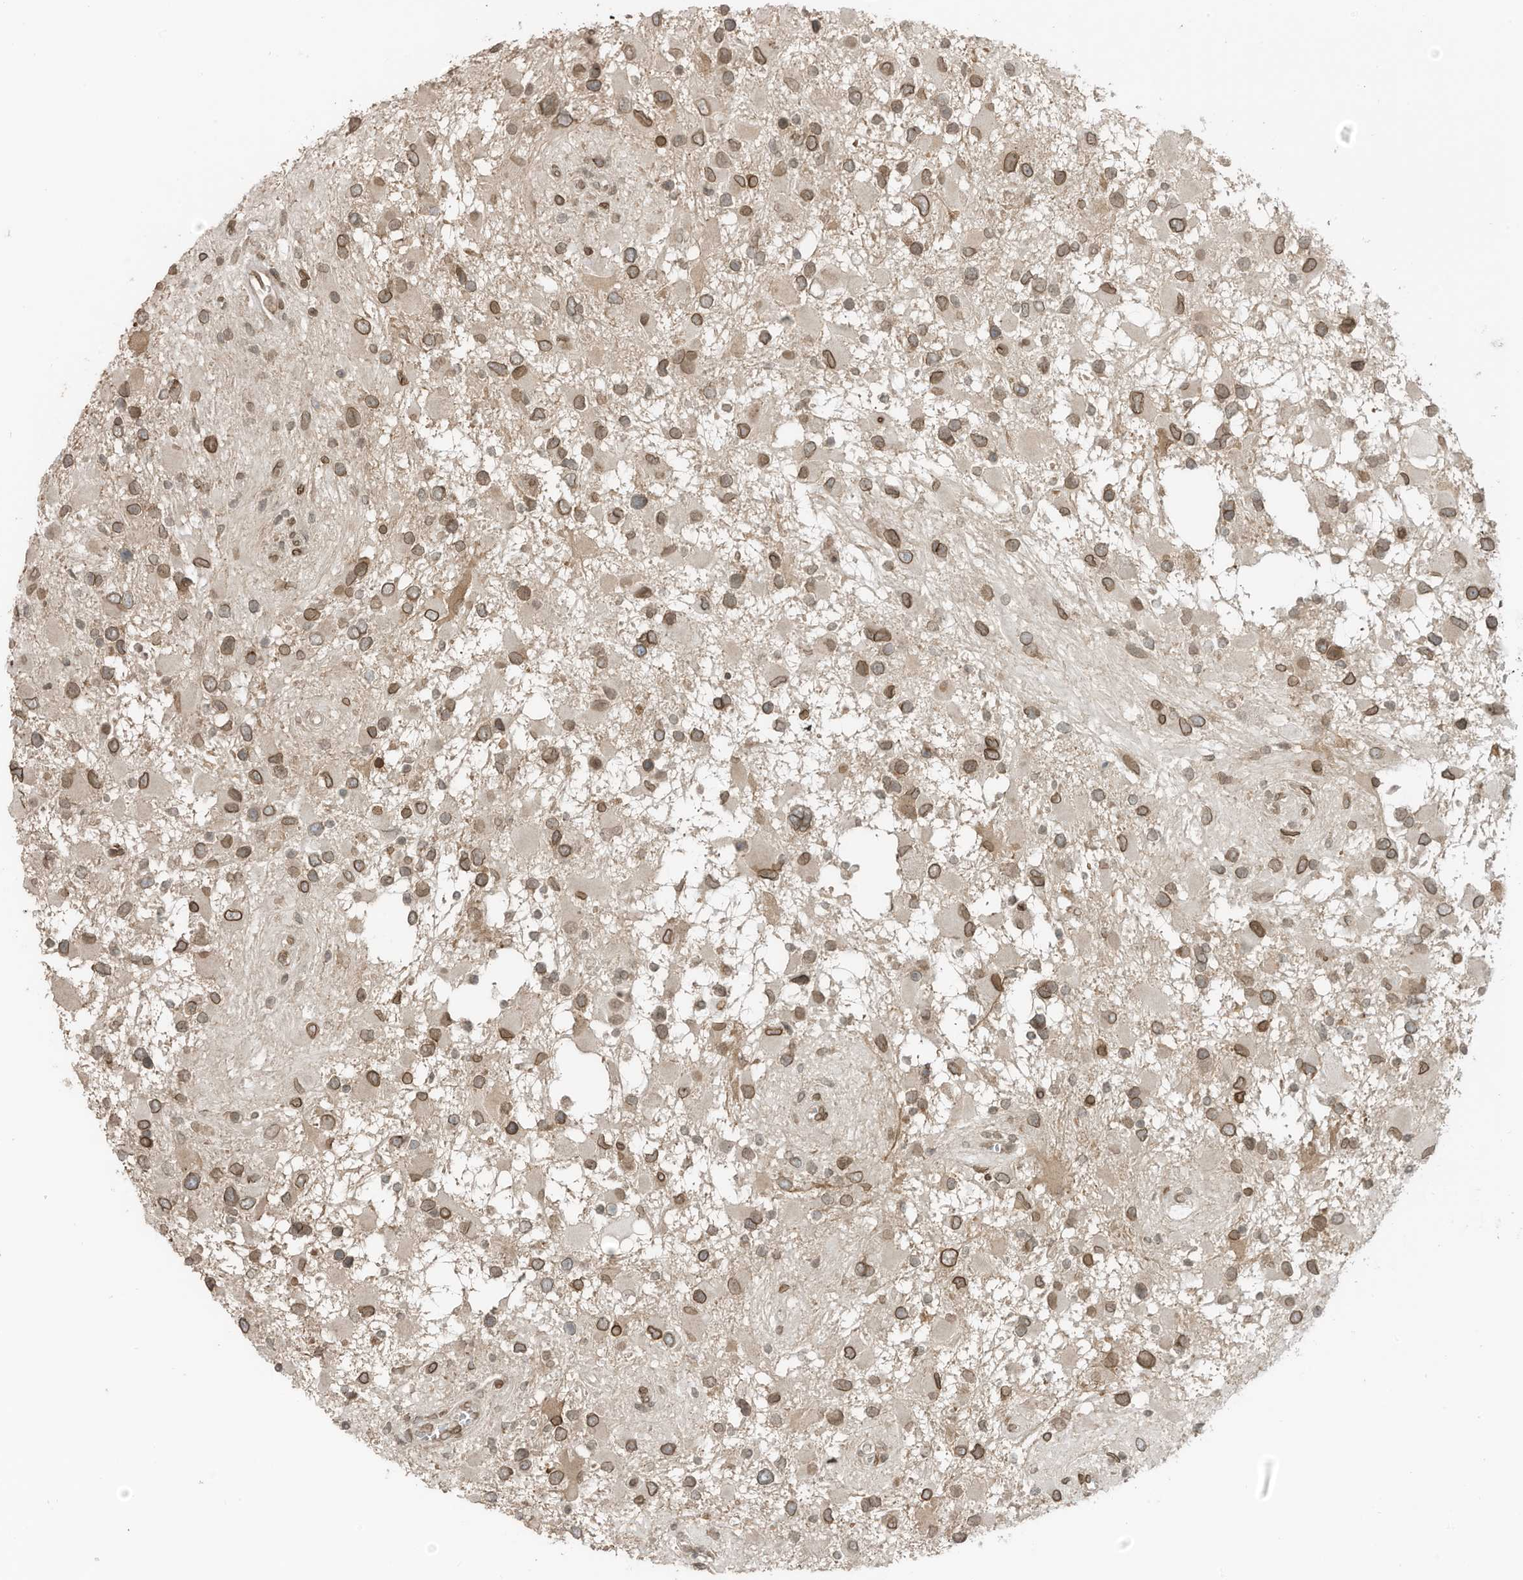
{"staining": {"intensity": "moderate", "quantity": ">75%", "location": "cytoplasmic/membranous,nuclear"}, "tissue": "glioma", "cell_type": "Tumor cells", "image_type": "cancer", "snomed": [{"axis": "morphology", "description": "Glioma, malignant, High grade"}, {"axis": "topography", "description": "Brain"}], "caption": "Human high-grade glioma (malignant) stained with a brown dye exhibits moderate cytoplasmic/membranous and nuclear positive expression in approximately >75% of tumor cells.", "gene": "RABL3", "patient": {"sex": "male", "age": 53}}